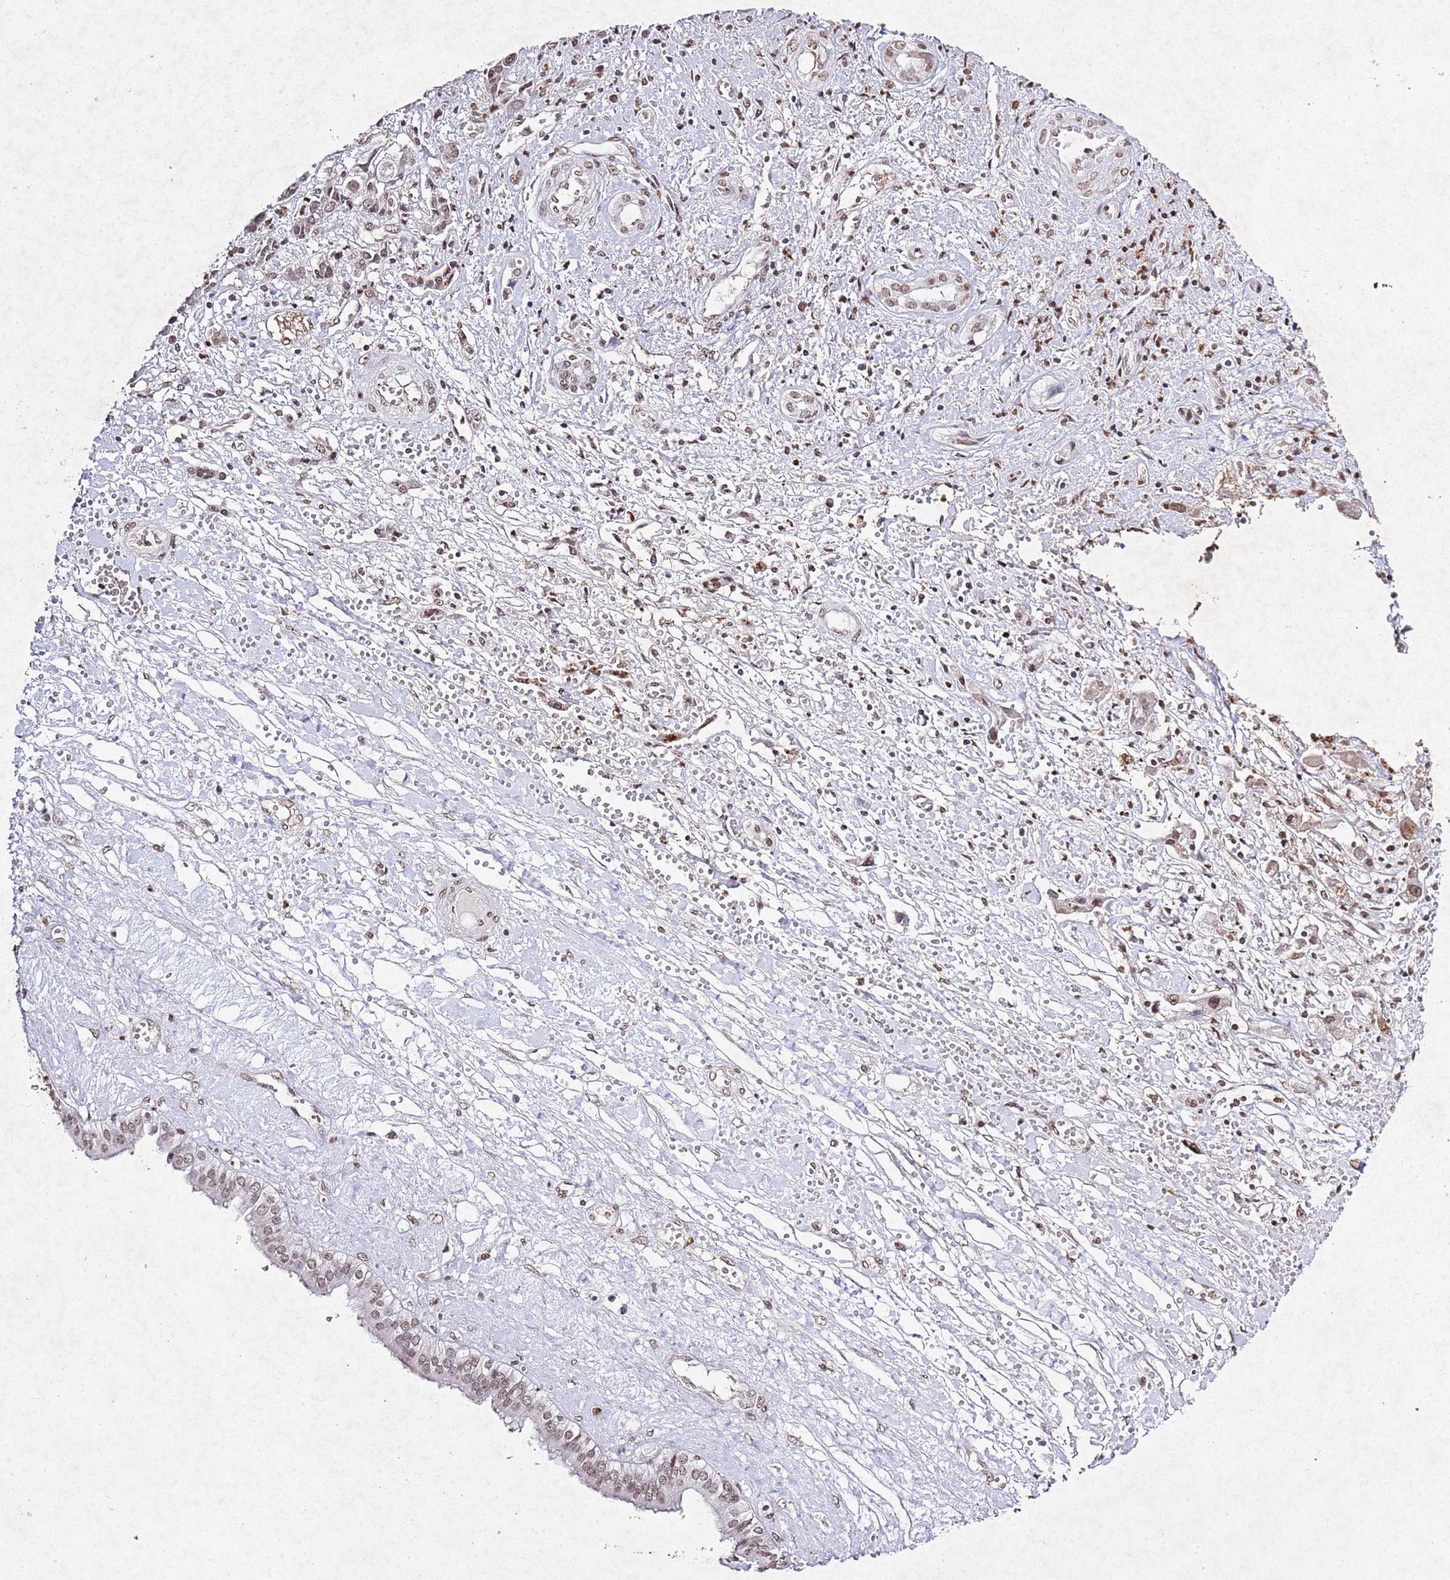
{"staining": {"intensity": "moderate", "quantity": ">75%", "location": "nuclear"}, "tissue": "liver cancer", "cell_type": "Tumor cells", "image_type": "cancer", "snomed": [{"axis": "morphology", "description": "Cholangiocarcinoma"}, {"axis": "topography", "description": "Liver"}], "caption": "Tumor cells exhibit medium levels of moderate nuclear positivity in approximately >75% of cells in human liver cholangiocarcinoma.", "gene": "BMAL1", "patient": {"sex": "male", "age": 67}}